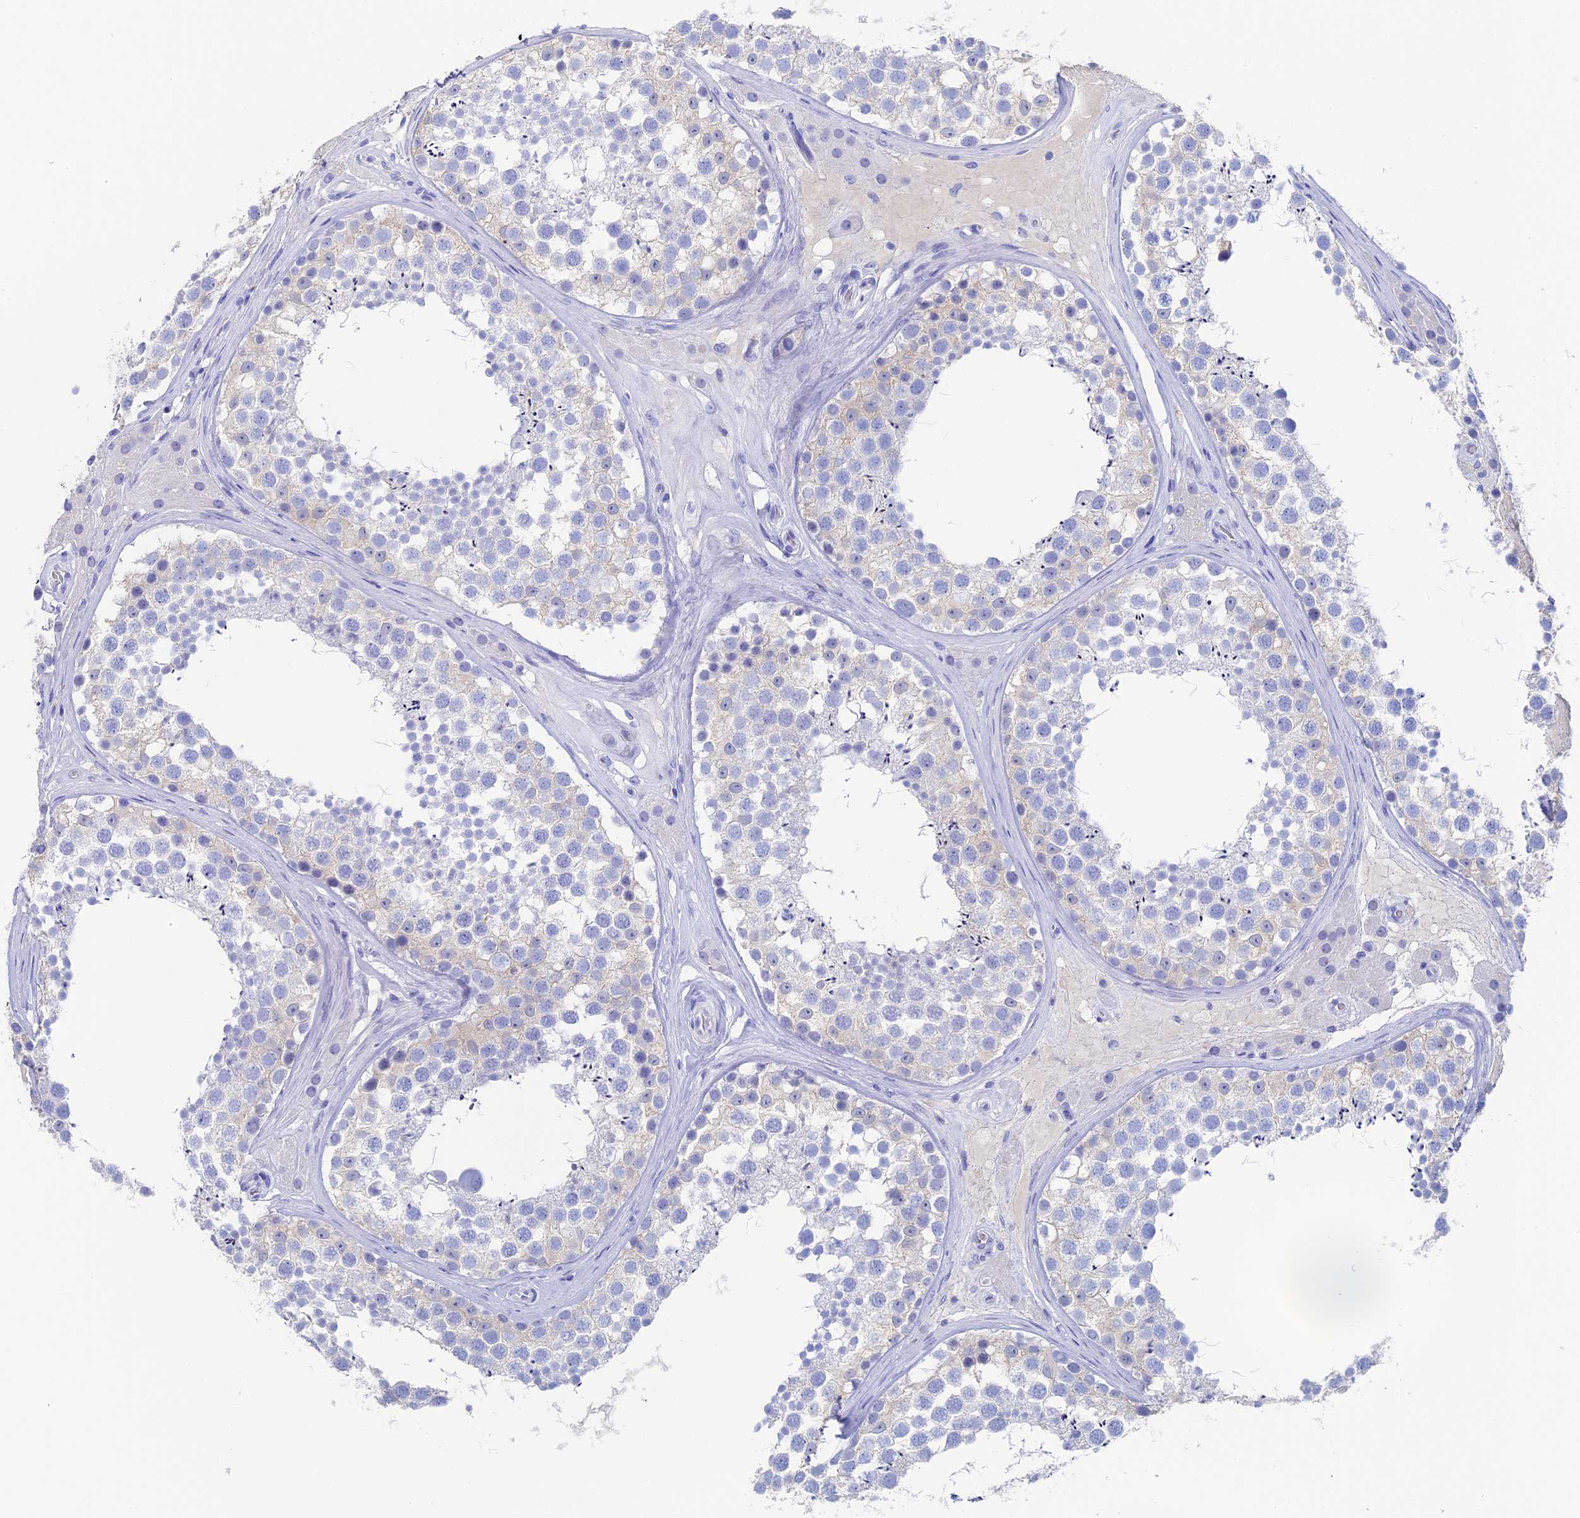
{"staining": {"intensity": "negative", "quantity": "none", "location": "none"}, "tissue": "testis", "cell_type": "Cells in seminiferous ducts", "image_type": "normal", "snomed": [{"axis": "morphology", "description": "Normal tissue, NOS"}, {"axis": "topography", "description": "Testis"}], "caption": "An image of testis stained for a protein demonstrates no brown staining in cells in seminiferous ducts.", "gene": "UNC119", "patient": {"sex": "male", "age": 46}}